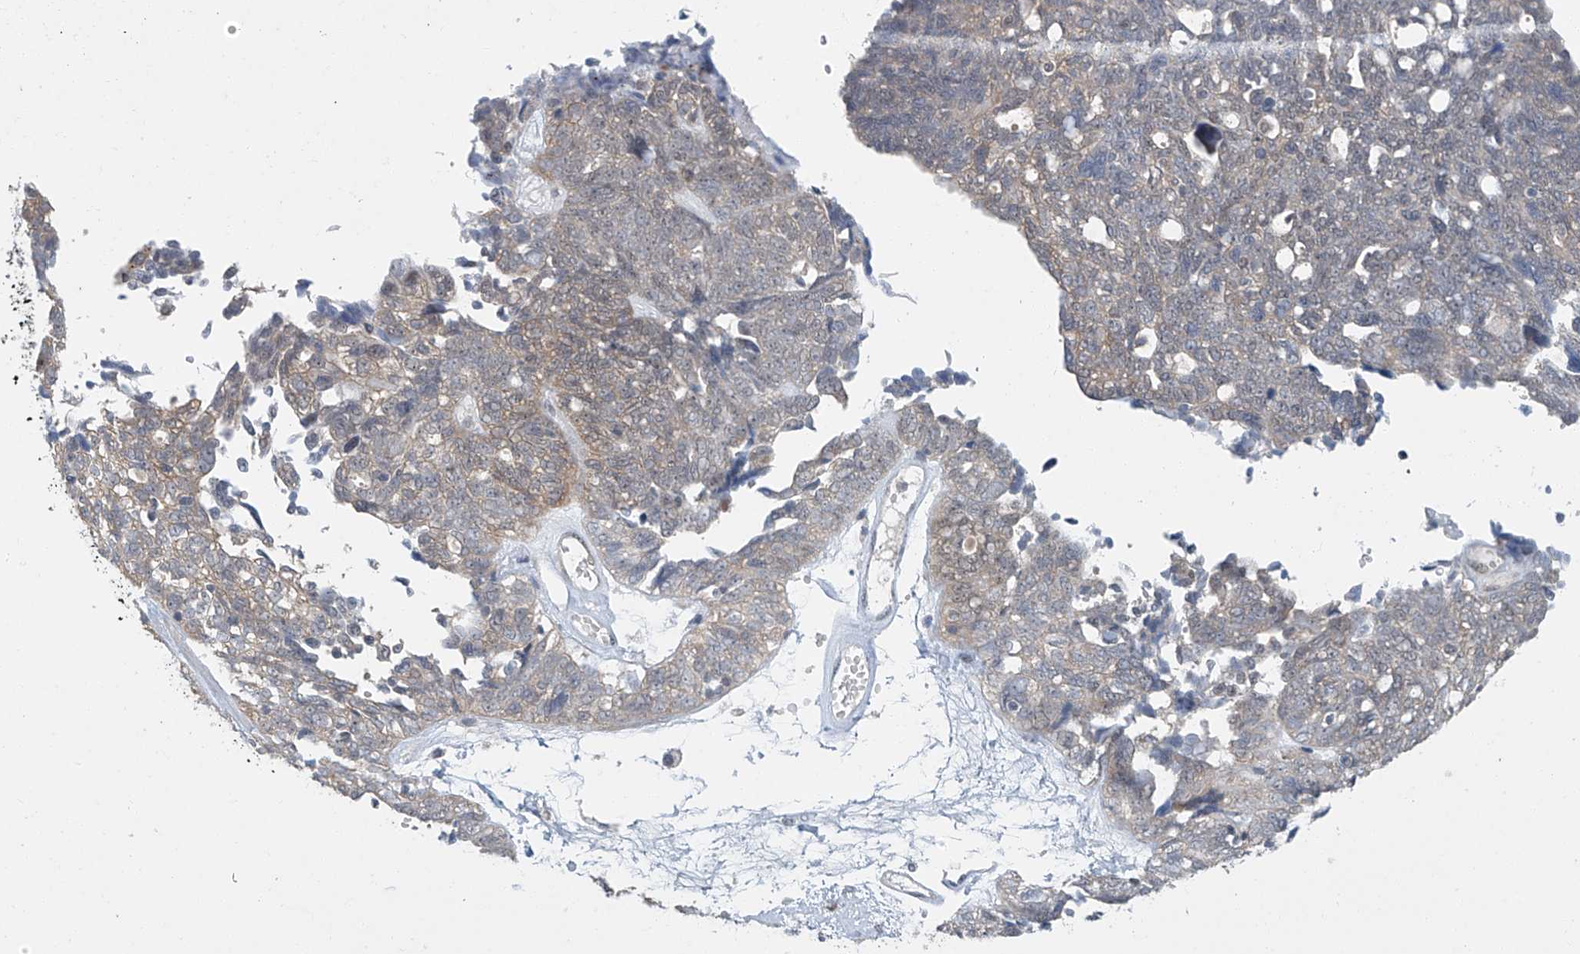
{"staining": {"intensity": "weak", "quantity": "<25%", "location": "cytoplasmic/membranous"}, "tissue": "ovarian cancer", "cell_type": "Tumor cells", "image_type": "cancer", "snomed": [{"axis": "morphology", "description": "Cystadenocarcinoma, serous, NOS"}, {"axis": "topography", "description": "Ovary"}], "caption": "DAB immunohistochemical staining of human ovarian cancer (serous cystadenocarcinoma) exhibits no significant positivity in tumor cells.", "gene": "TAF8", "patient": {"sex": "female", "age": 79}}